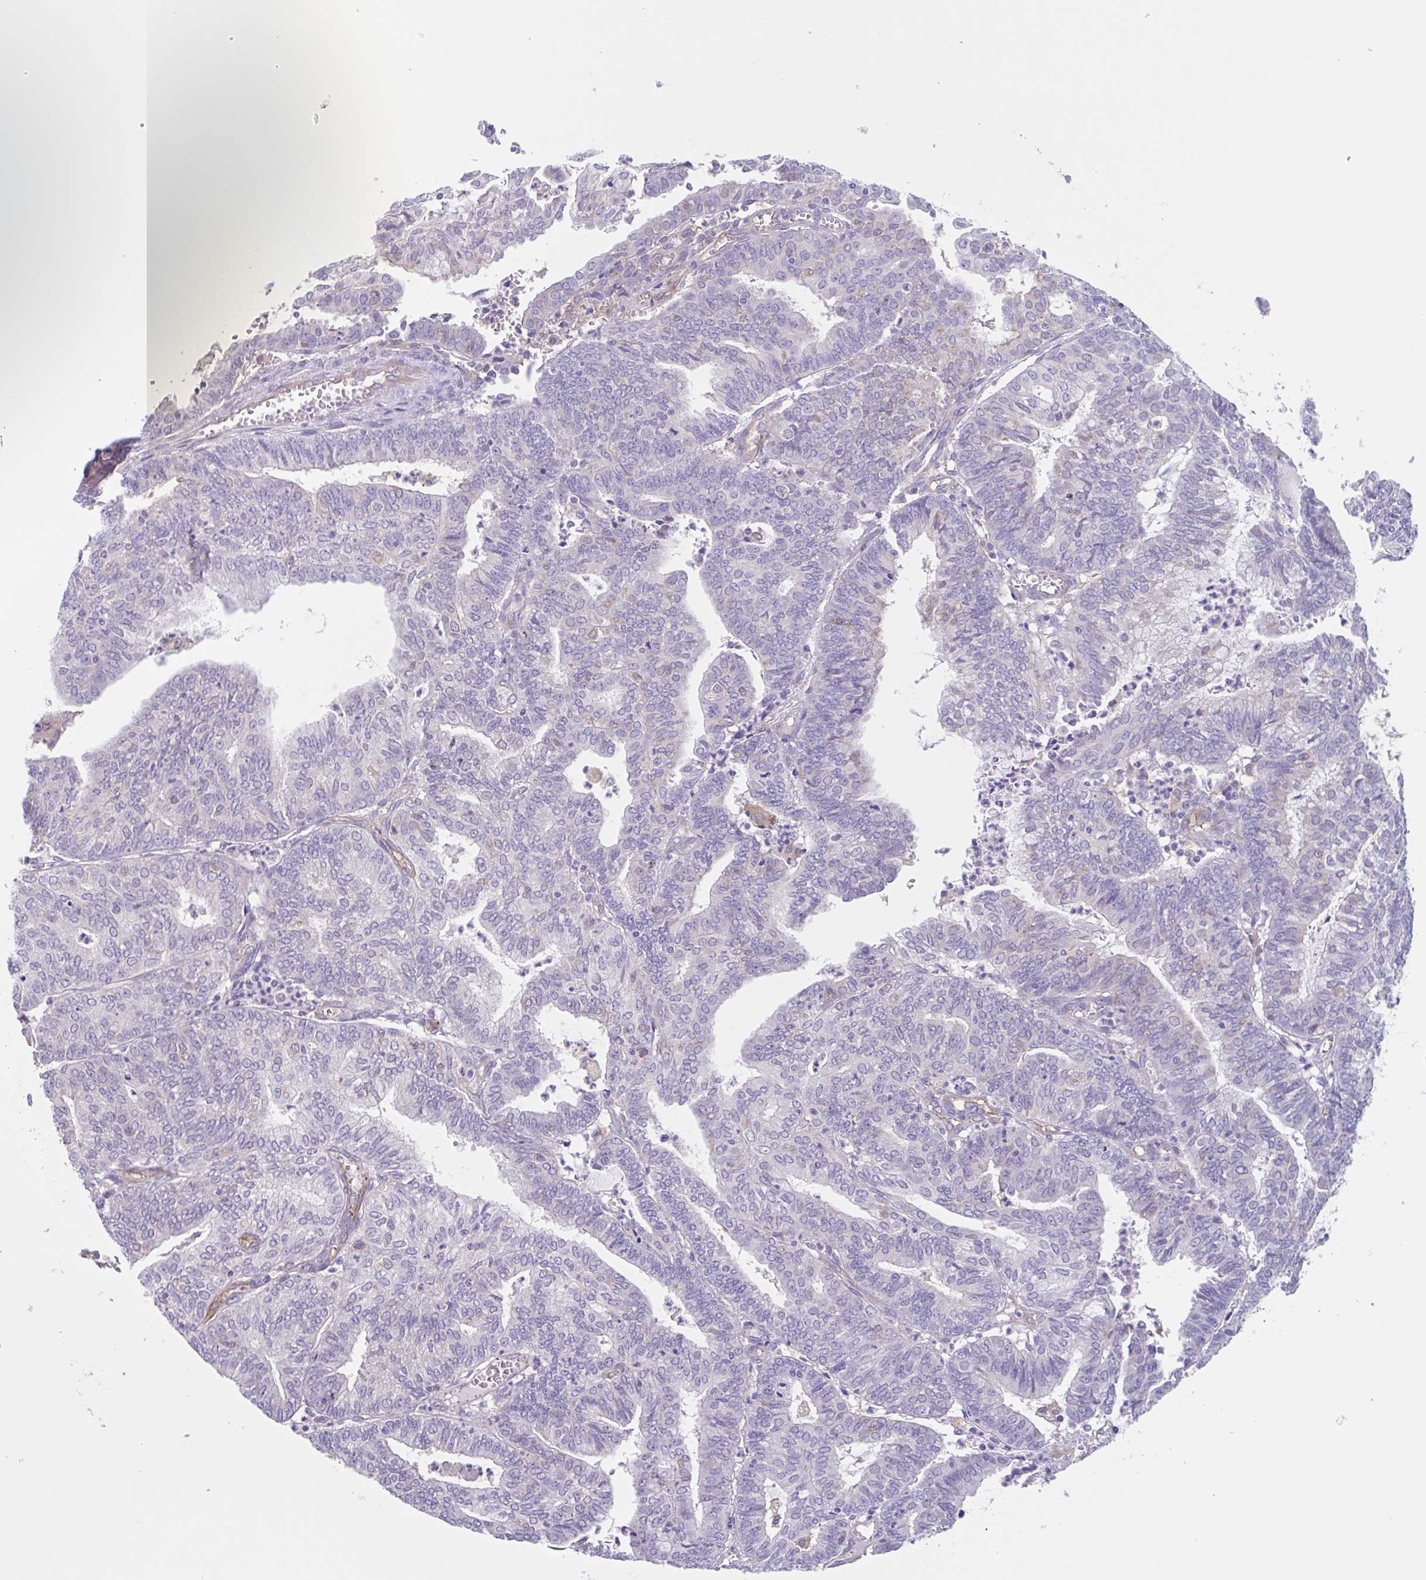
{"staining": {"intensity": "negative", "quantity": "none", "location": "none"}, "tissue": "endometrial cancer", "cell_type": "Tumor cells", "image_type": "cancer", "snomed": [{"axis": "morphology", "description": "Adenocarcinoma, NOS"}, {"axis": "topography", "description": "Endometrium"}], "caption": "Protein analysis of endometrial cancer (adenocarcinoma) displays no significant positivity in tumor cells.", "gene": "EHD4", "patient": {"sex": "female", "age": 61}}